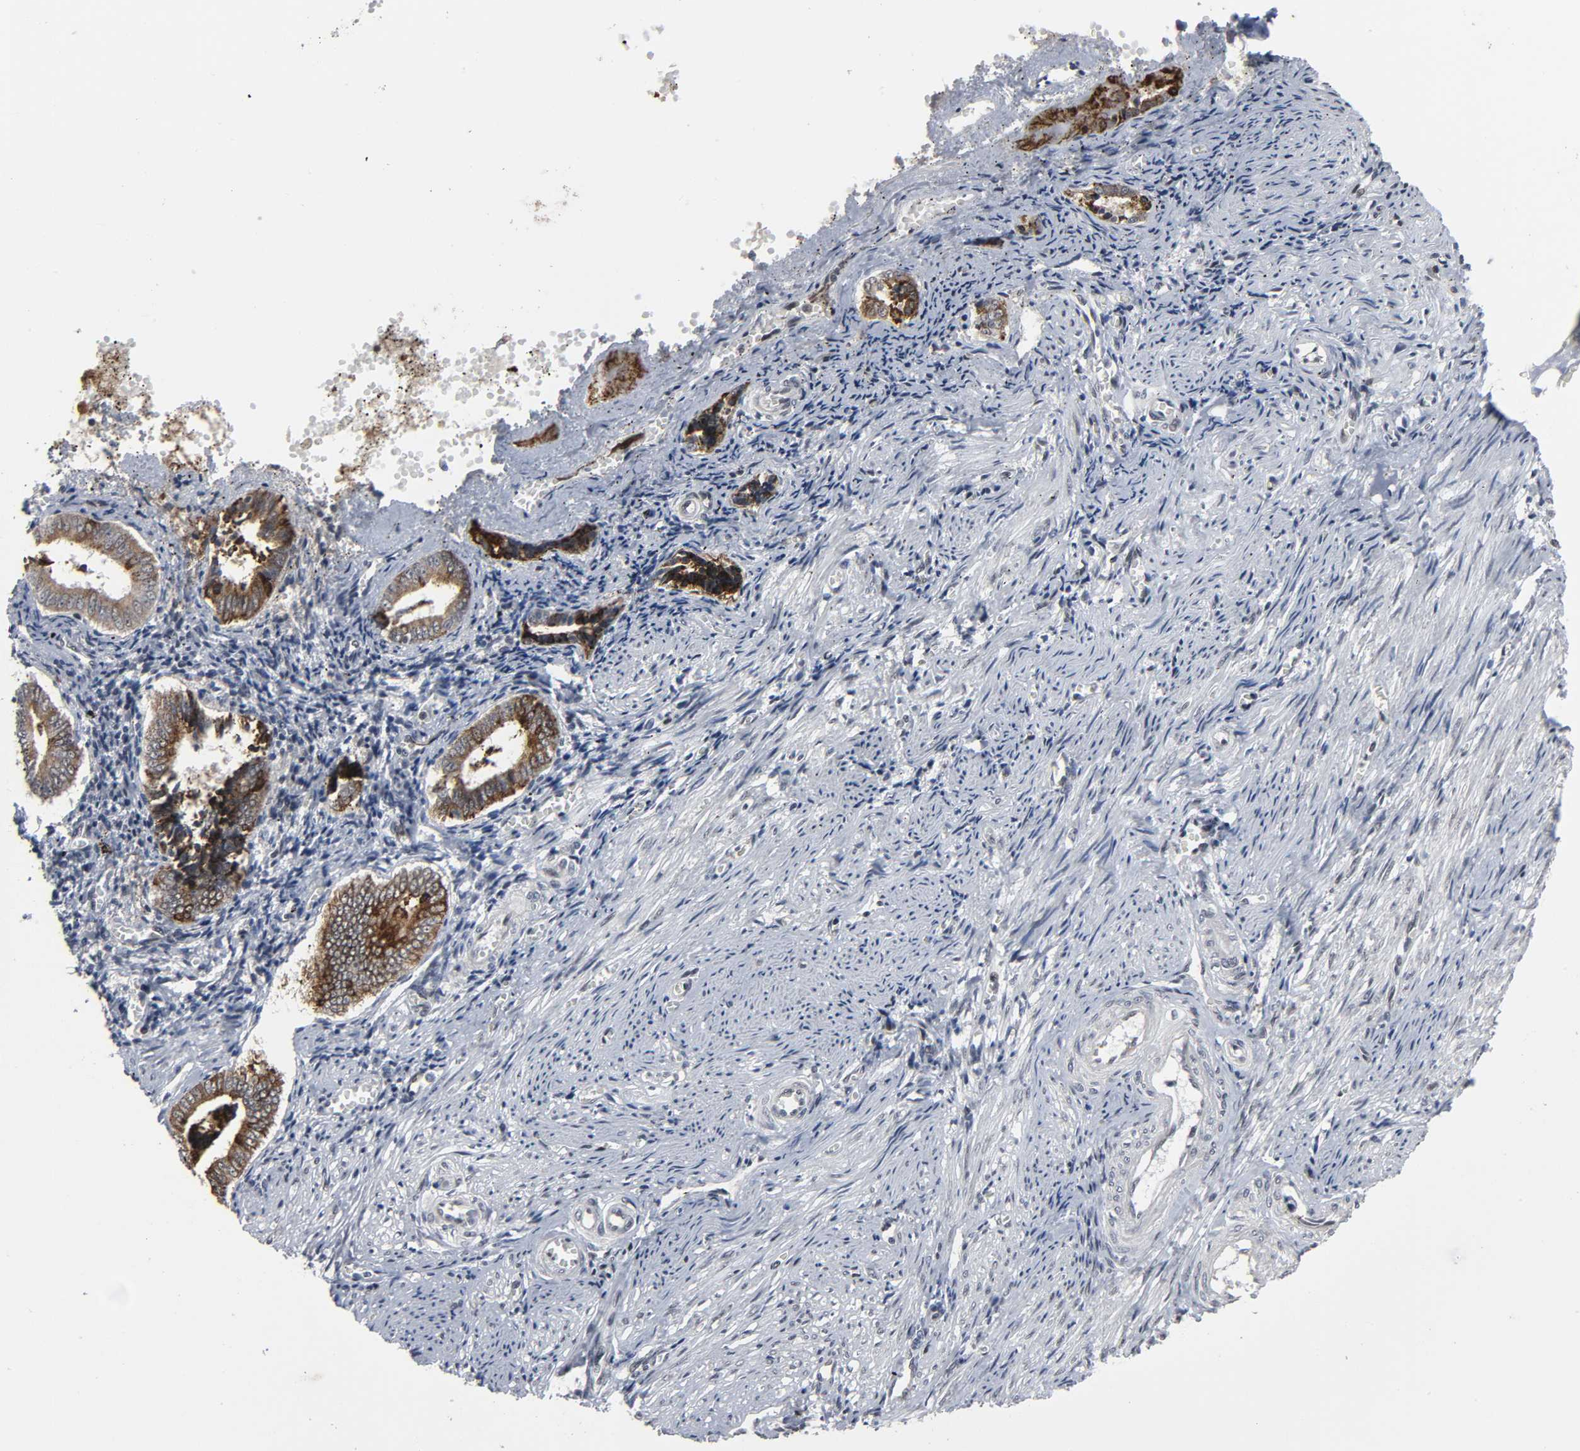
{"staining": {"intensity": "negative", "quantity": "none", "location": "none"}, "tissue": "endometrium", "cell_type": "Cells in endometrial stroma", "image_type": "normal", "snomed": [{"axis": "morphology", "description": "Normal tissue, NOS"}, {"axis": "topography", "description": "Endometrium"}], "caption": "High magnification brightfield microscopy of unremarkable endometrium stained with DAB (brown) and counterstained with hematoxylin (blue): cells in endometrial stroma show no significant staining.", "gene": "MUC1", "patient": {"sex": "female", "age": 42}}